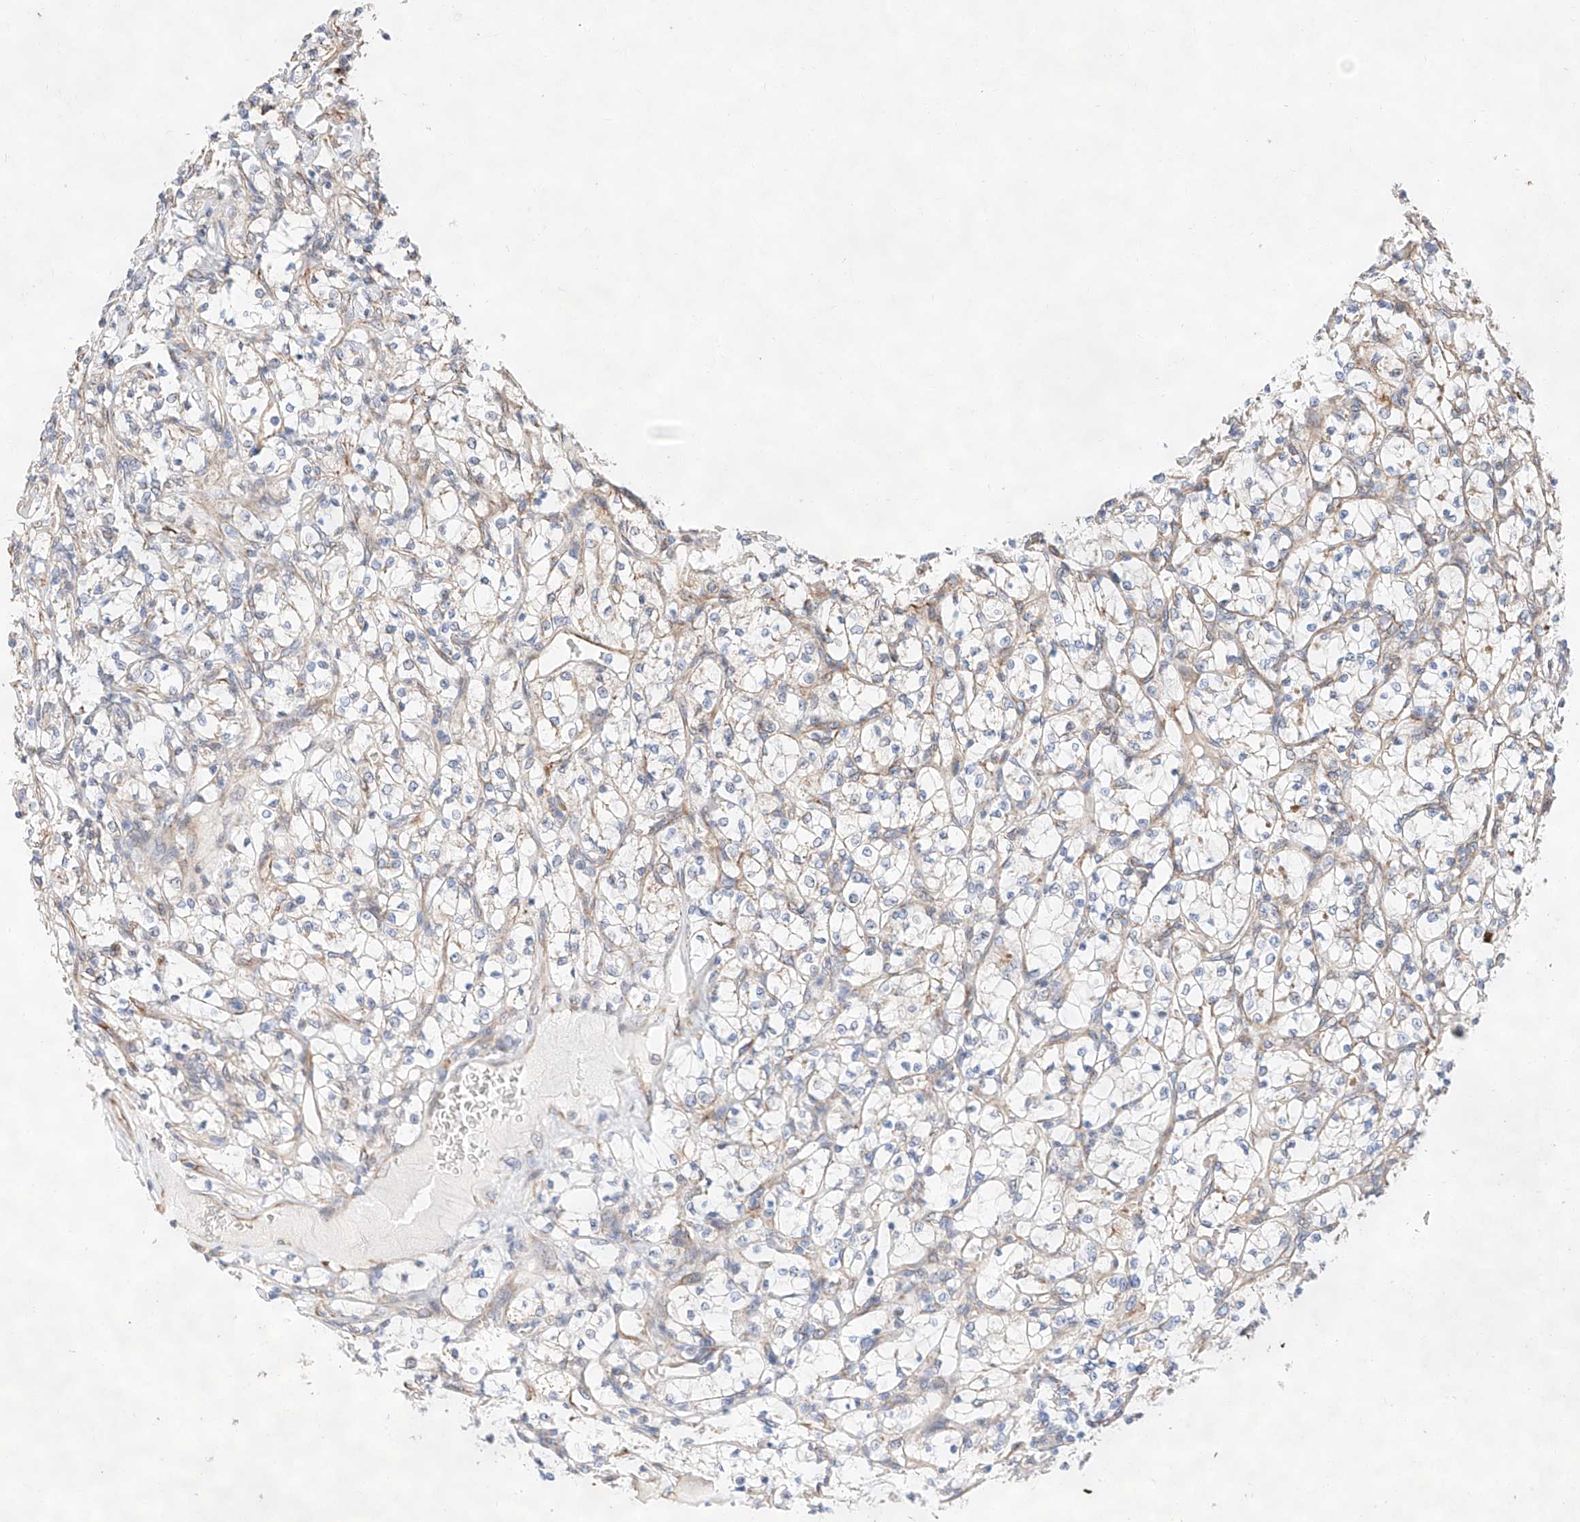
{"staining": {"intensity": "weak", "quantity": "<25%", "location": "cytoplasmic/membranous"}, "tissue": "renal cancer", "cell_type": "Tumor cells", "image_type": "cancer", "snomed": [{"axis": "morphology", "description": "Adenocarcinoma, NOS"}, {"axis": "topography", "description": "Kidney"}], "caption": "Histopathology image shows no protein staining in tumor cells of renal adenocarcinoma tissue. The staining was performed using DAB (3,3'-diaminobenzidine) to visualize the protein expression in brown, while the nuclei were stained in blue with hematoxylin (Magnification: 20x).", "gene": "ATP9B", "patient": {"sex": "female", "age": 69}}